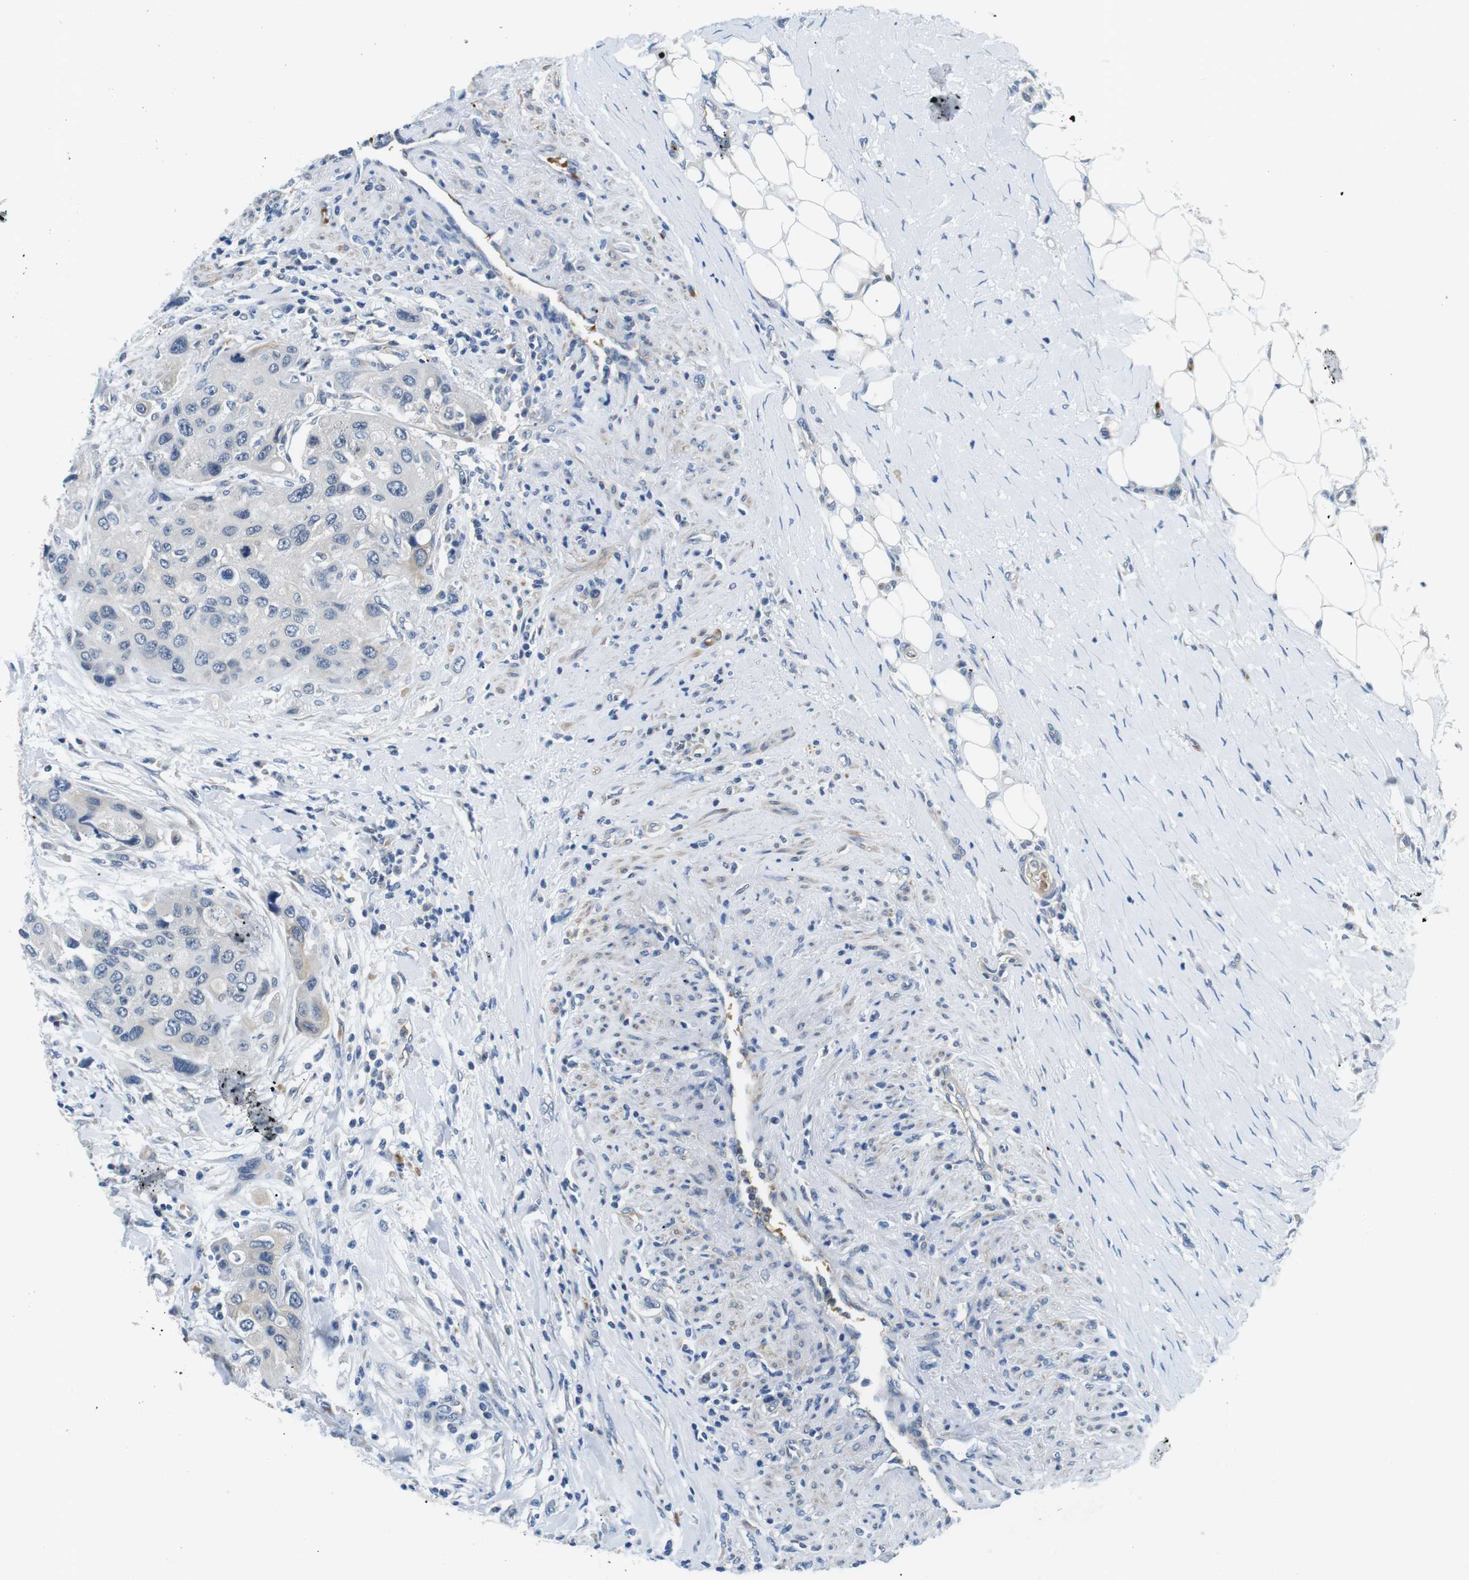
{"staining": {"intensity": "negative", "quantity": "none", "location": "none"}, "tissue": "urothelial cancer", "cell_type": "Tumor cells", "image_type": "cancer", "snomed": [{"axis": "morphology", "description": "Urothelial carcinoma, High grade"}, {"axis": "topography", "description": "Urinary bladder"}], "caption": "Tumor cells show no significant staining in urothelial carcinoma (high-grade). (DAB (3,3'-diaminobenzidine) immunohistochemistry with hematoxylin counter stain).", "gene": "WSCD1", "patient": {"sex": "female", "age": 56}}